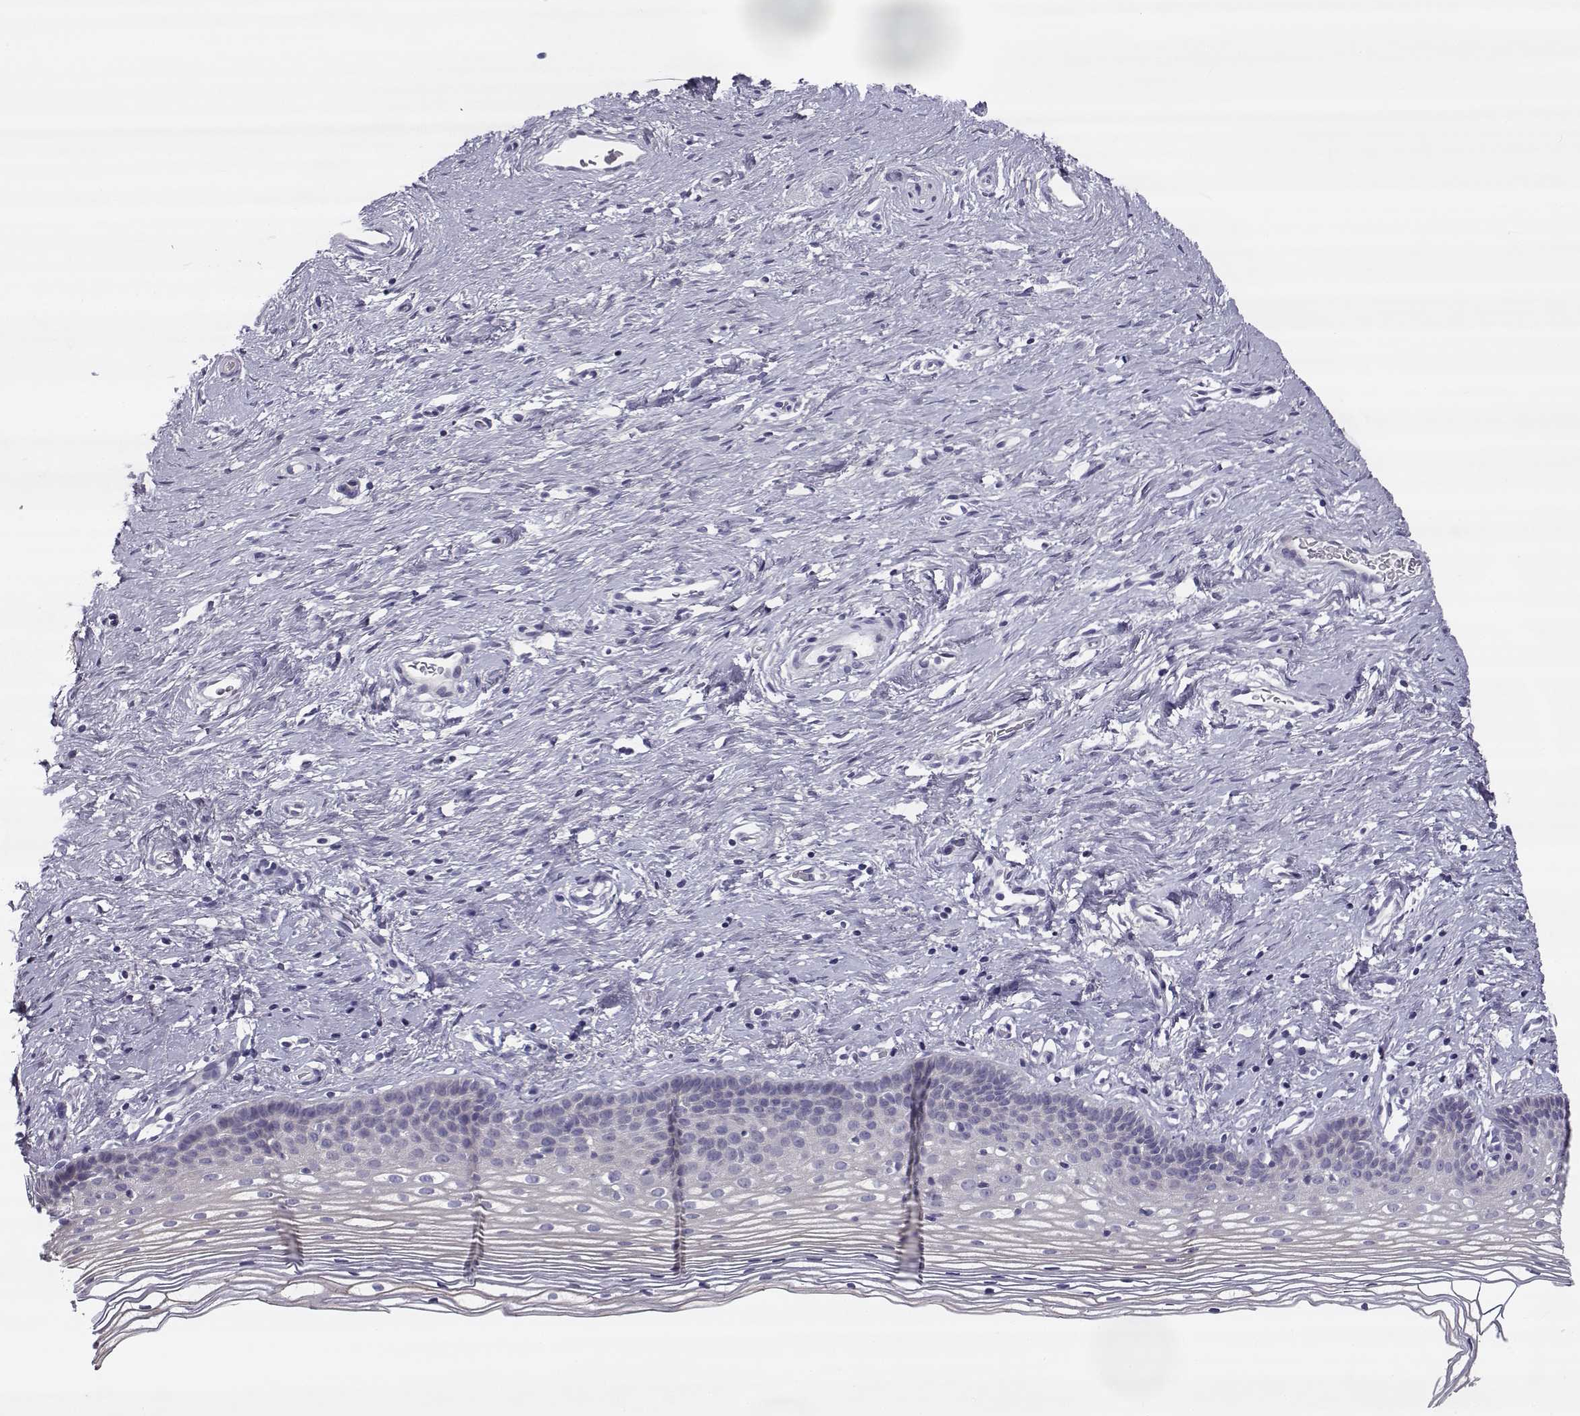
{"staining": {"intensity": "negative", "quantity": "none", "location": "none"}, "tissue": "cervix", "cell_type": "Glandular cells", "image_type": "normal", "snomed": [{"axis": "morphology", "description": "Normal tissue, NOS"}, {"axis": "topography", "description": "Cervix"}], "caption": "A high-resolution image shows IHC staining of unremarkable cervix, which shows no significant expression in glandular cells.", "gene": "CREB3L3", "patient": {"sex": "female", "age": 39}}